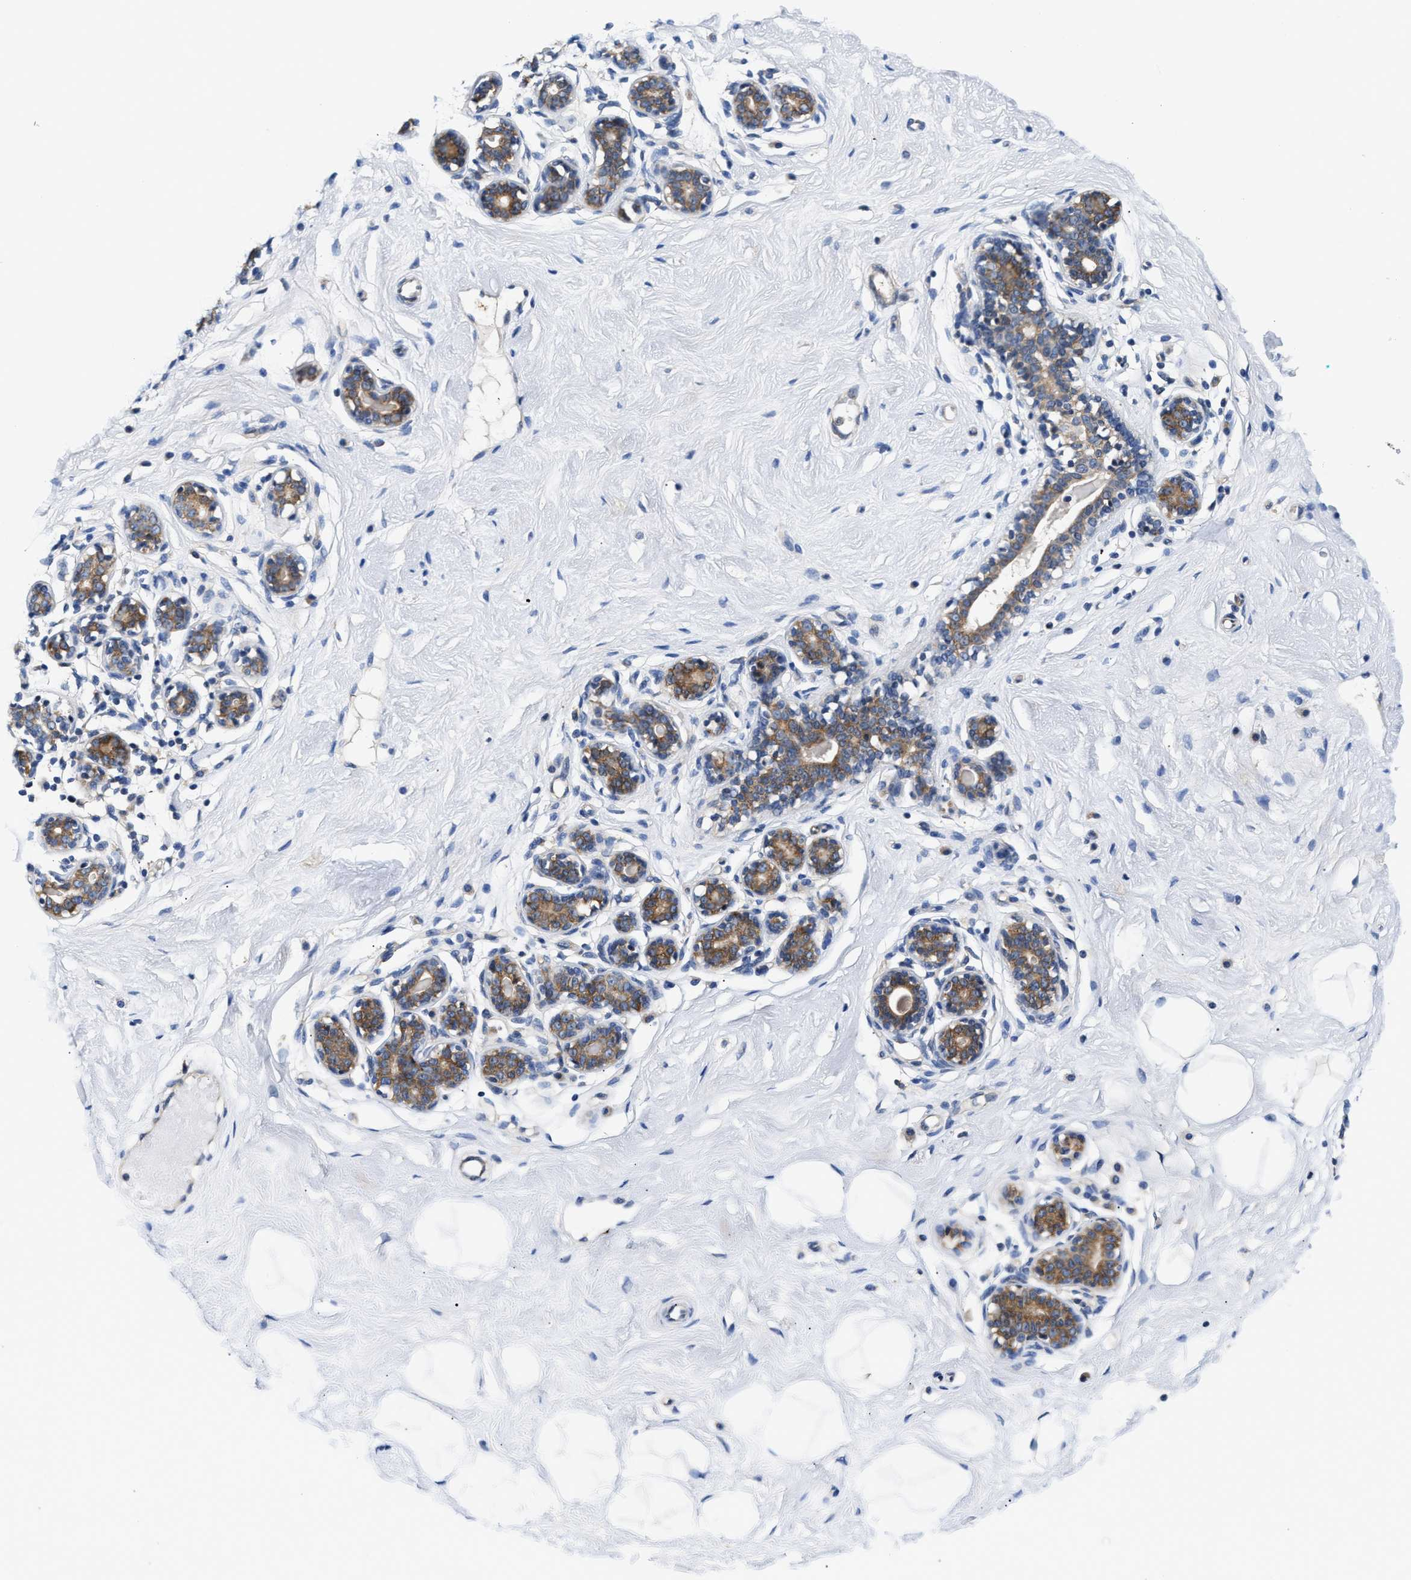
{"staining": {"intensity": "negative", "quantity": "none", "location": "none"}, "tissue": "breast", "cell_type": "Adipocytes", "image_type": "normal", "snomed": [{"axis": "morphology", "description": "Normal tissue, NOS"}, {"axis": "topography", "description": "Breast"}], "caption": "Image shows no protein staining in adipocytes of normal breast.", "gene": "FAM185A", "patient": {"sex": "female", "age": 23}}